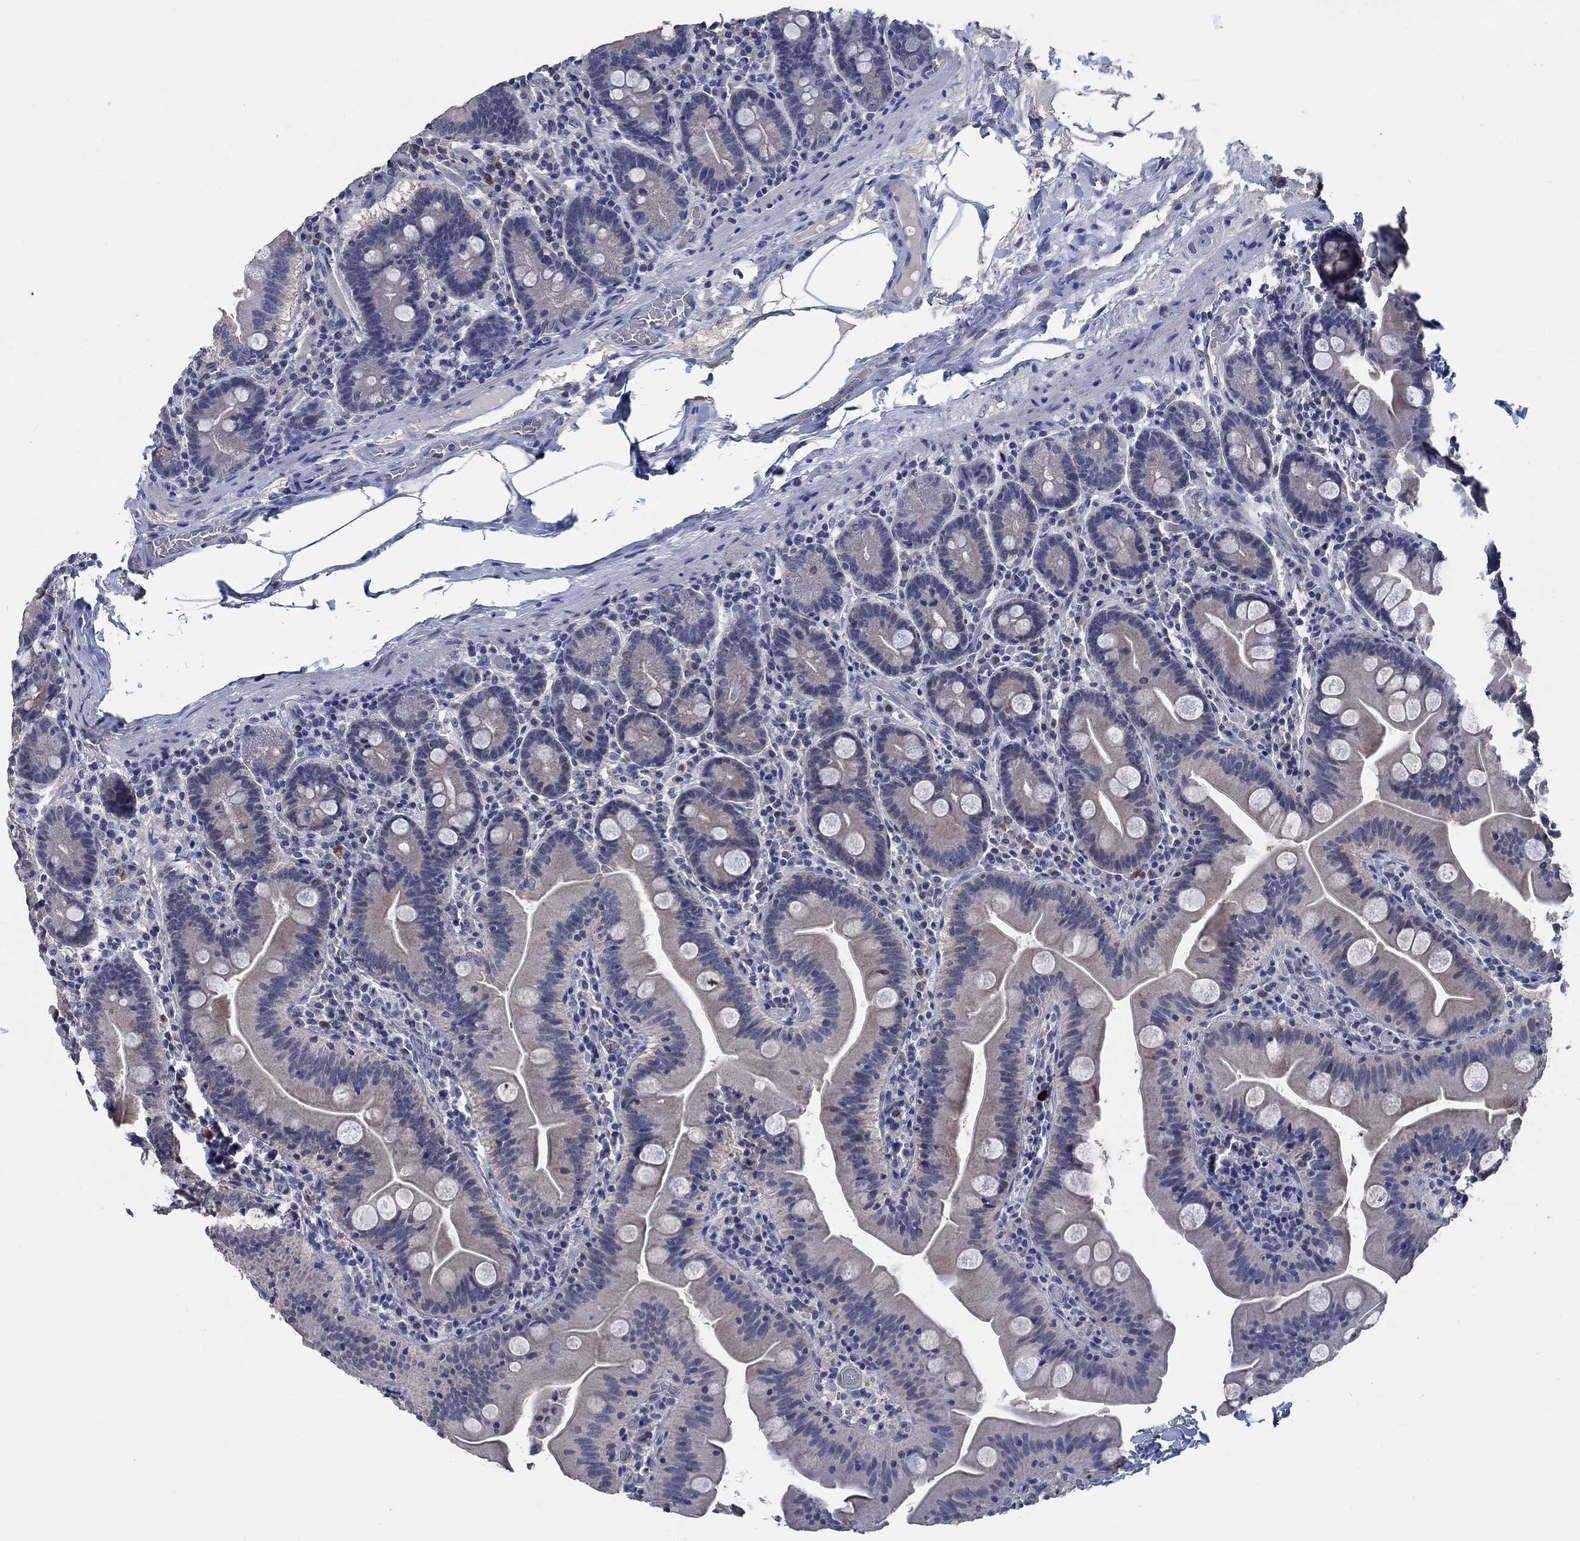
{"staining": {"intensity": "negative", "quantity": "none", "location": "none"}, "tissue": "small intestine", "cell_type": "Glandular cells", "image_type": "normal", "snomed": [{"axis": "morphology", "description": "Normal tissue, NOS"}, {"axis": "topography", "description": "Small intestine"}], "caption": "Photomicrograph shows no protein positivity in glandular cells of unremarkable small intestine.", "gene": "OBSCN", "patient": {"sex": "male", "age": 37}}